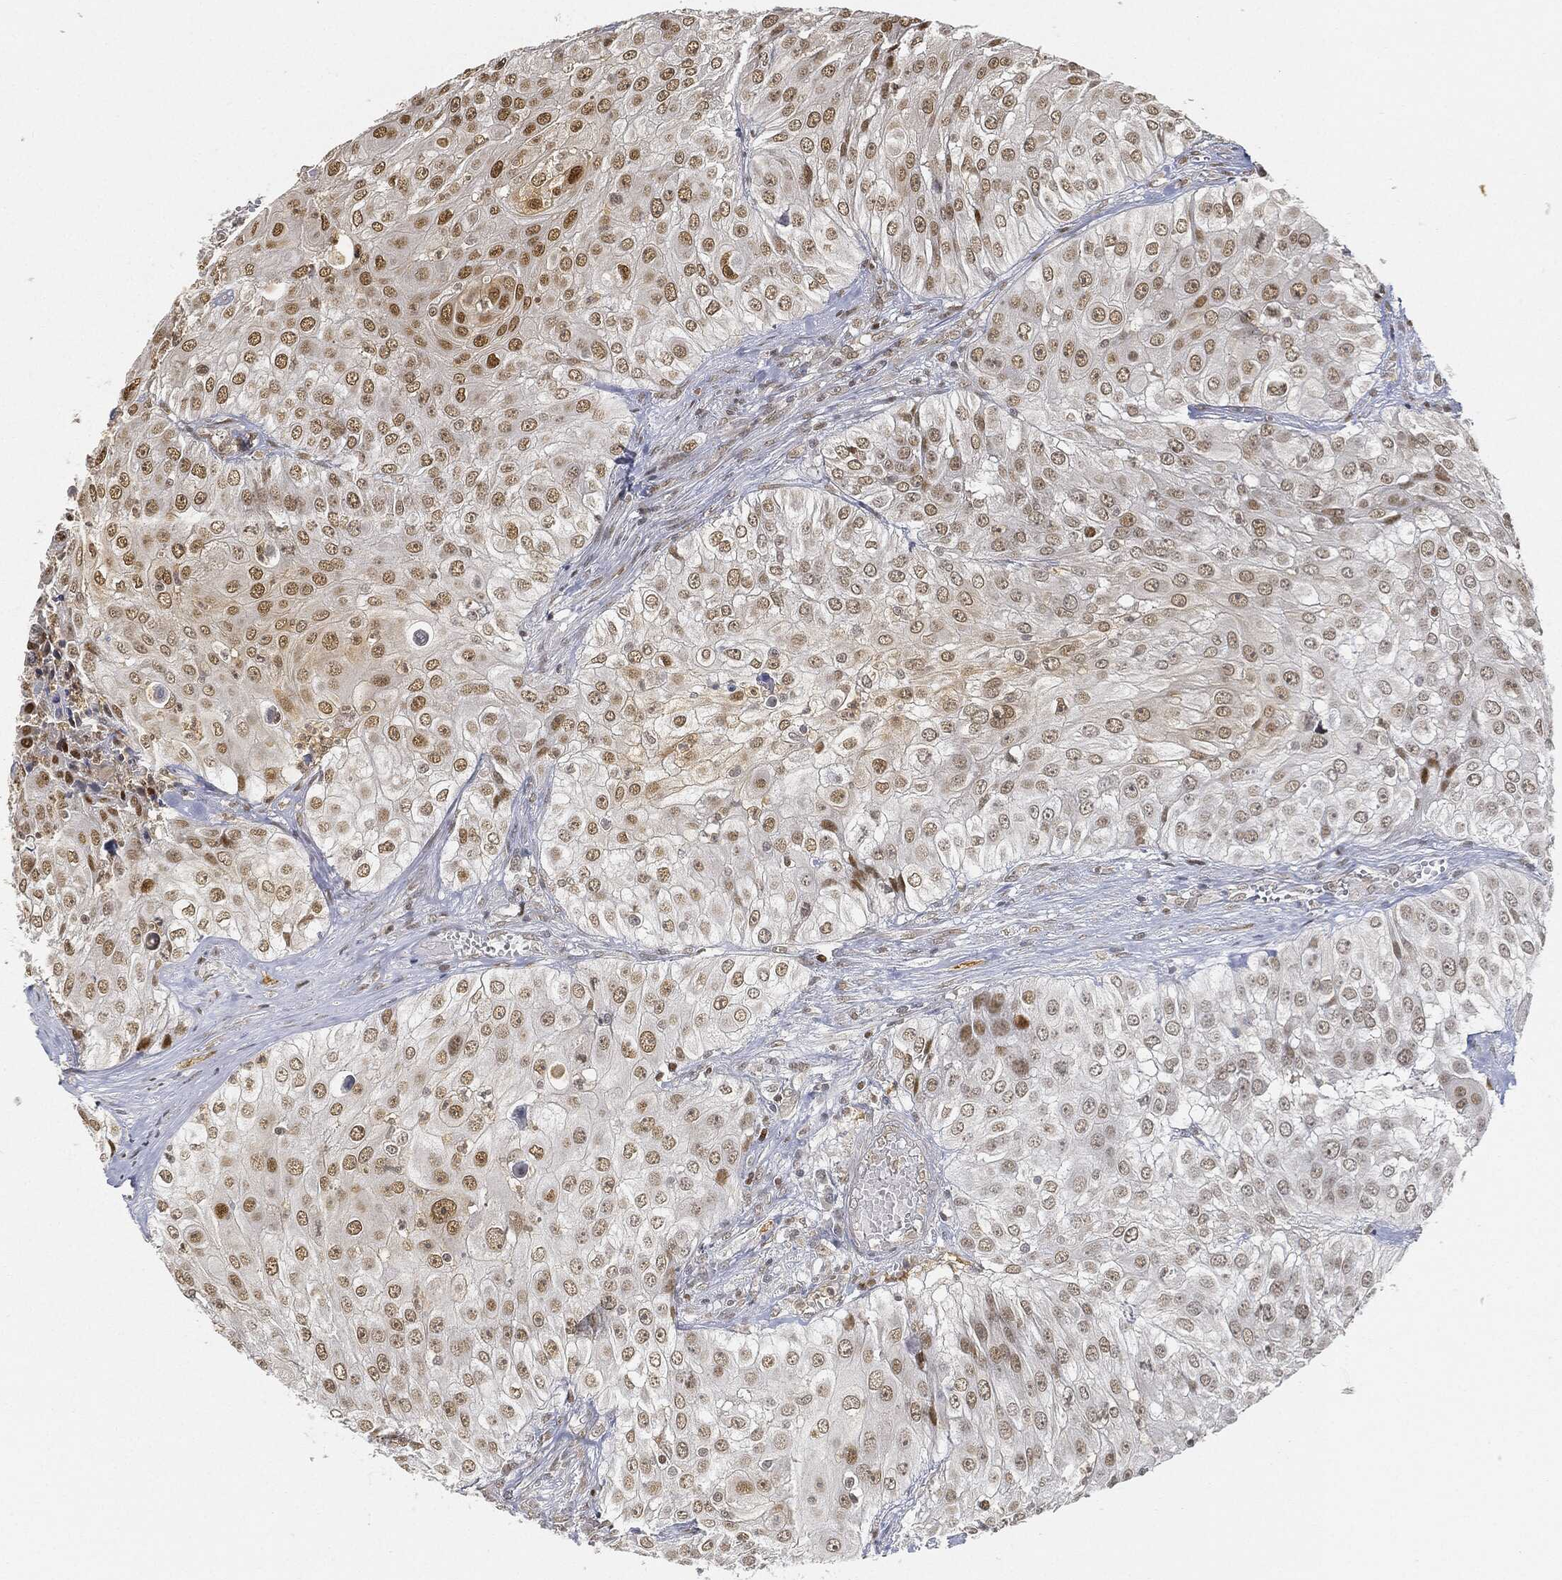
{"staining": {"intensity": "moderate", "quantity": "<25%", "location": "nuclear"}, "tissue": "urothelial cancer", "cell_type": "Tumor cells", "image_type": "cancer", "snomed": [{"axis": "morphology", "description": "Urothelial carcinoma, High grade"}, {"axis": "topography", "description": "Urinary bladder"}], "caption": "Human urothelial cancer stained for a protein (brown) demonstrates moderate nuclear positive staining in approximately <25% of tumor cells.", "gene": "CIB1", "patient": {"sex": "female", "age": 79}}